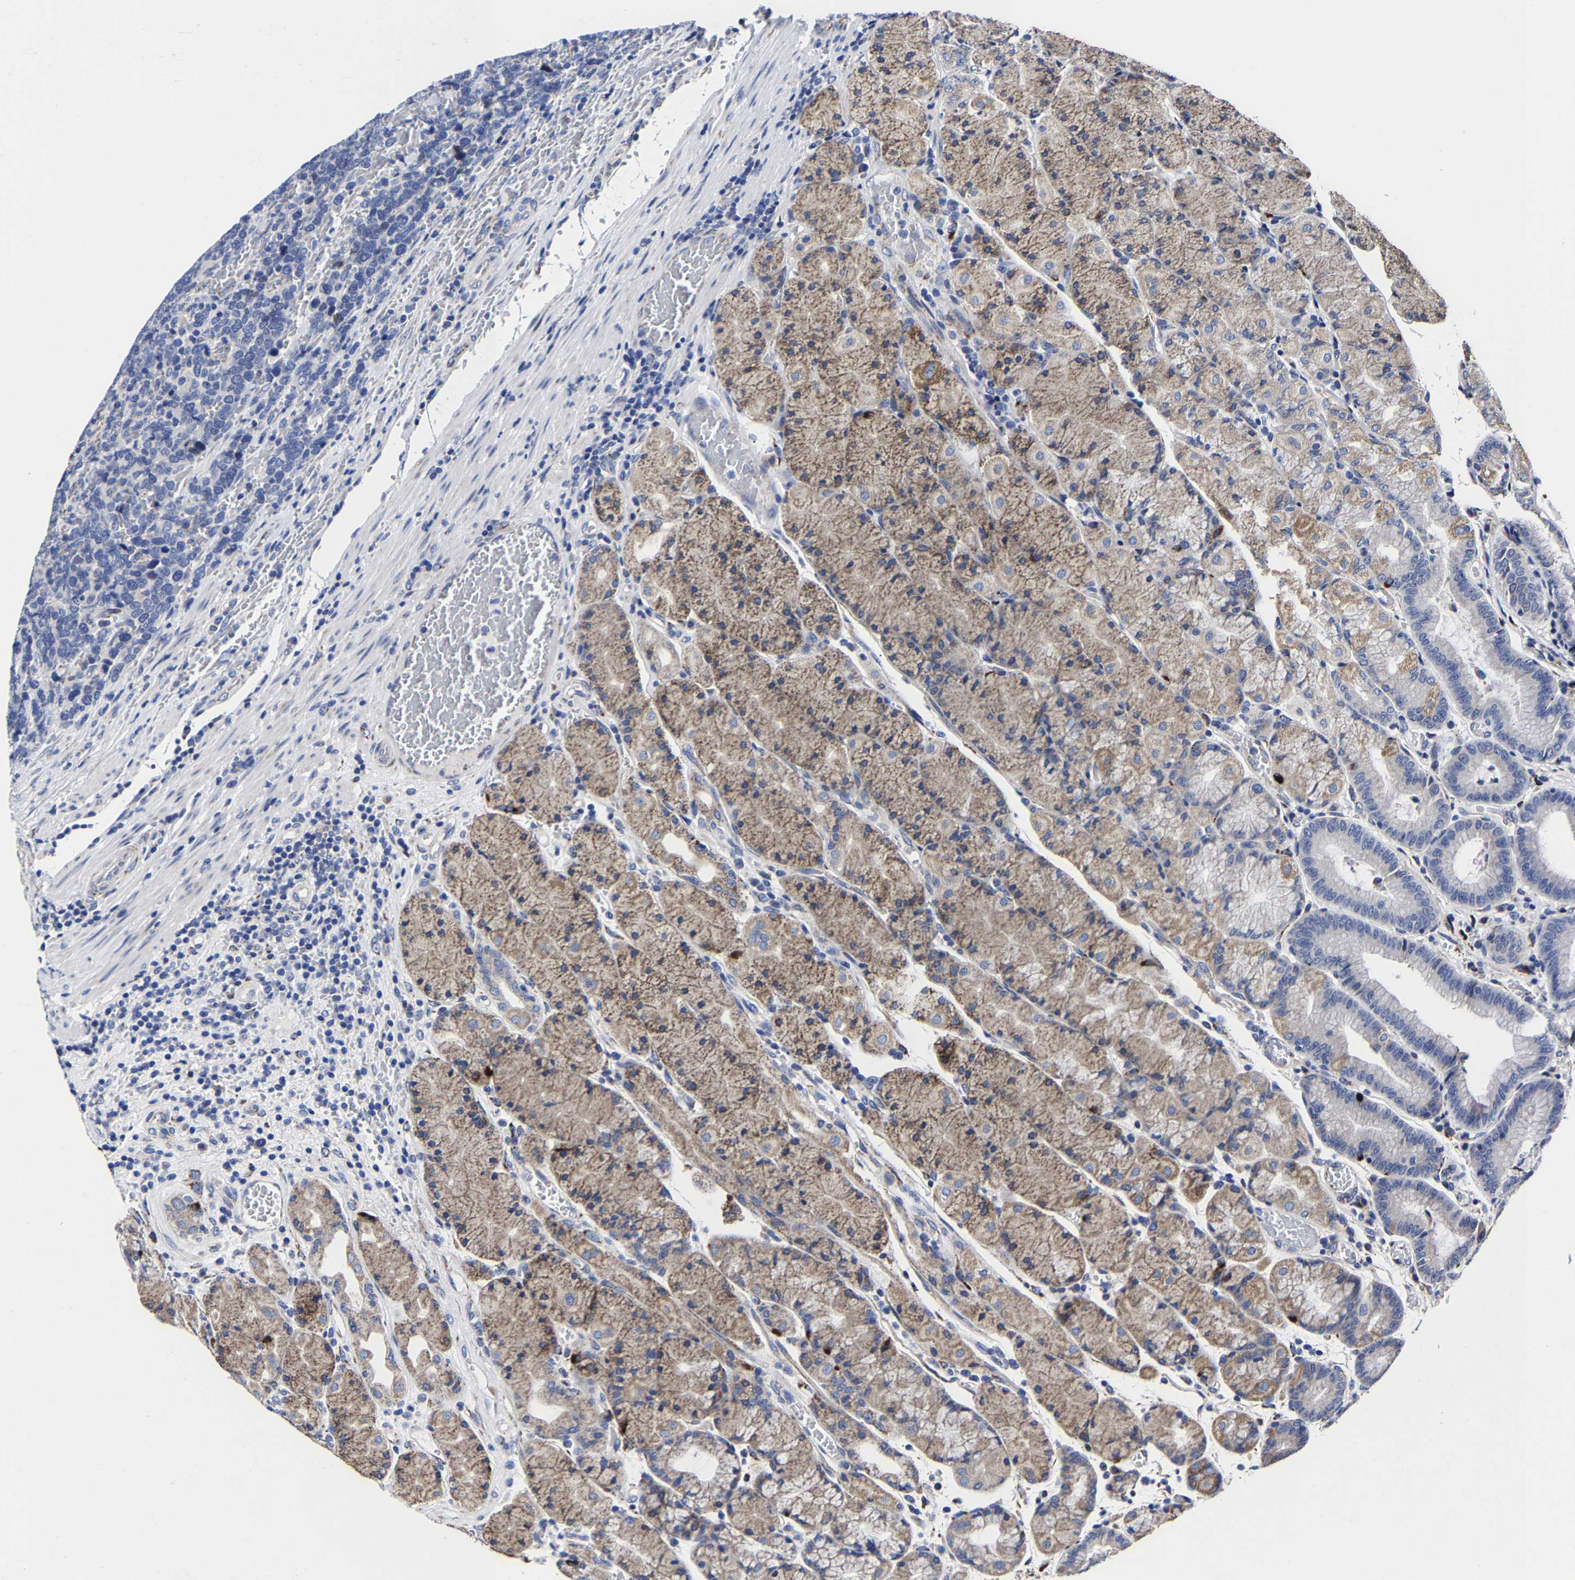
{"staining": {"intensity": "moderate", "quantity": "25%-75%", "location": "cytoplasmic/membranous"}, "tissue": "stomach", "cell_type": "Glandular cells", "image_type": "normal", "snomed": [{"axis": "morphology", "description": "Normal tissue, NOS"}, {"axis": "morphology", "description": "Carcinoid, malignant, NOS"}, {"axis": "topography", "description": "Stomach, upper"}], "caption": "The photomicrograph displays staining of normal stomach, revealing moderate cytoplasmic/membranous protein expression (brown color) within glandular cells.", "gene": "AASS", "patient": {"sex": "male", "age": 39}}